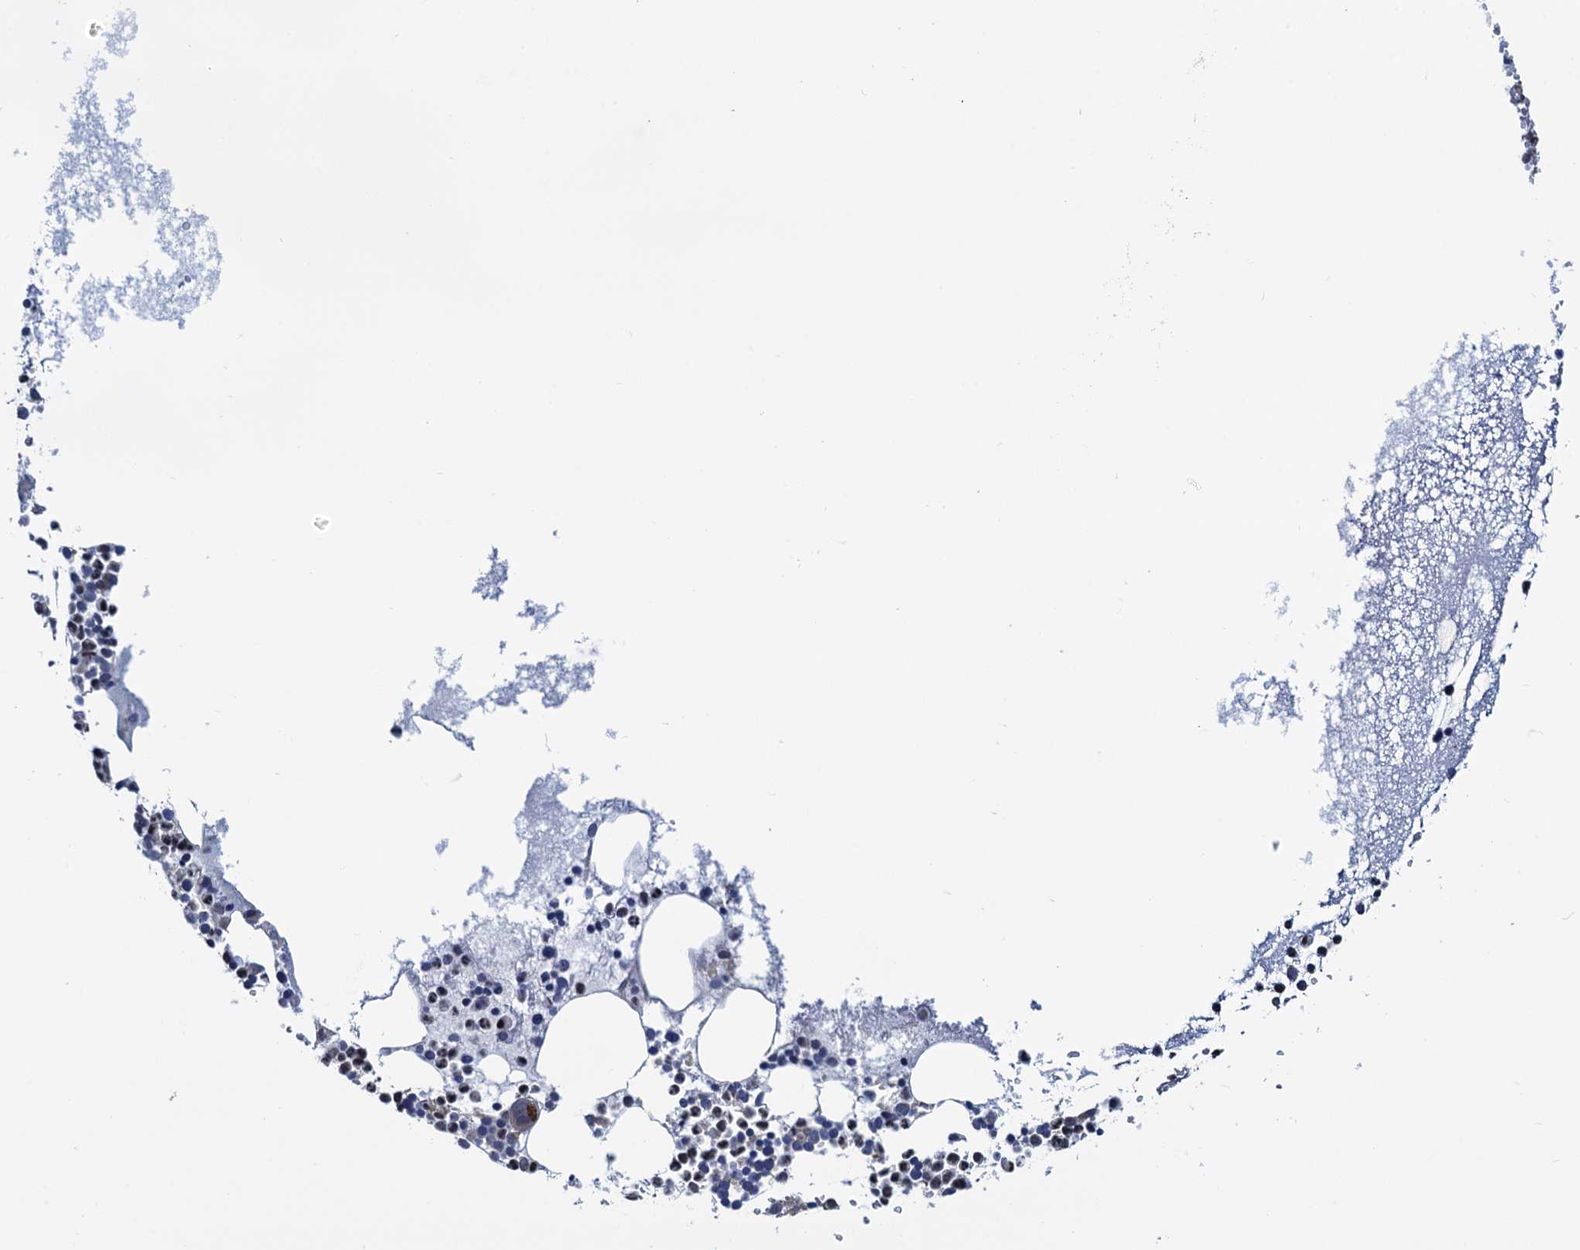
{"staining": {"intensity": "moderate", "quantity": "<25%", "location": "nuclear"}, "tissue": "bone marrow", "cell_type": "Hematopoietic cells", "image_type": "normal", "snomed": [{"axis": "morphology", "description": "Normal tissue, NOS"}, {"axis": "topography", "description": "Bone marrow"}], "caption": "High-power microscopy captured an immunohistochemistry (IHC) image of benign bone marrow, revealing moderate nuclear staining in approximately <25% of hematopoietic cells. (DAB = brown stain, brightfield microscopy at high magnification).", "gene": "RNF125", "patient": {"sex": "female", "age": 78}}